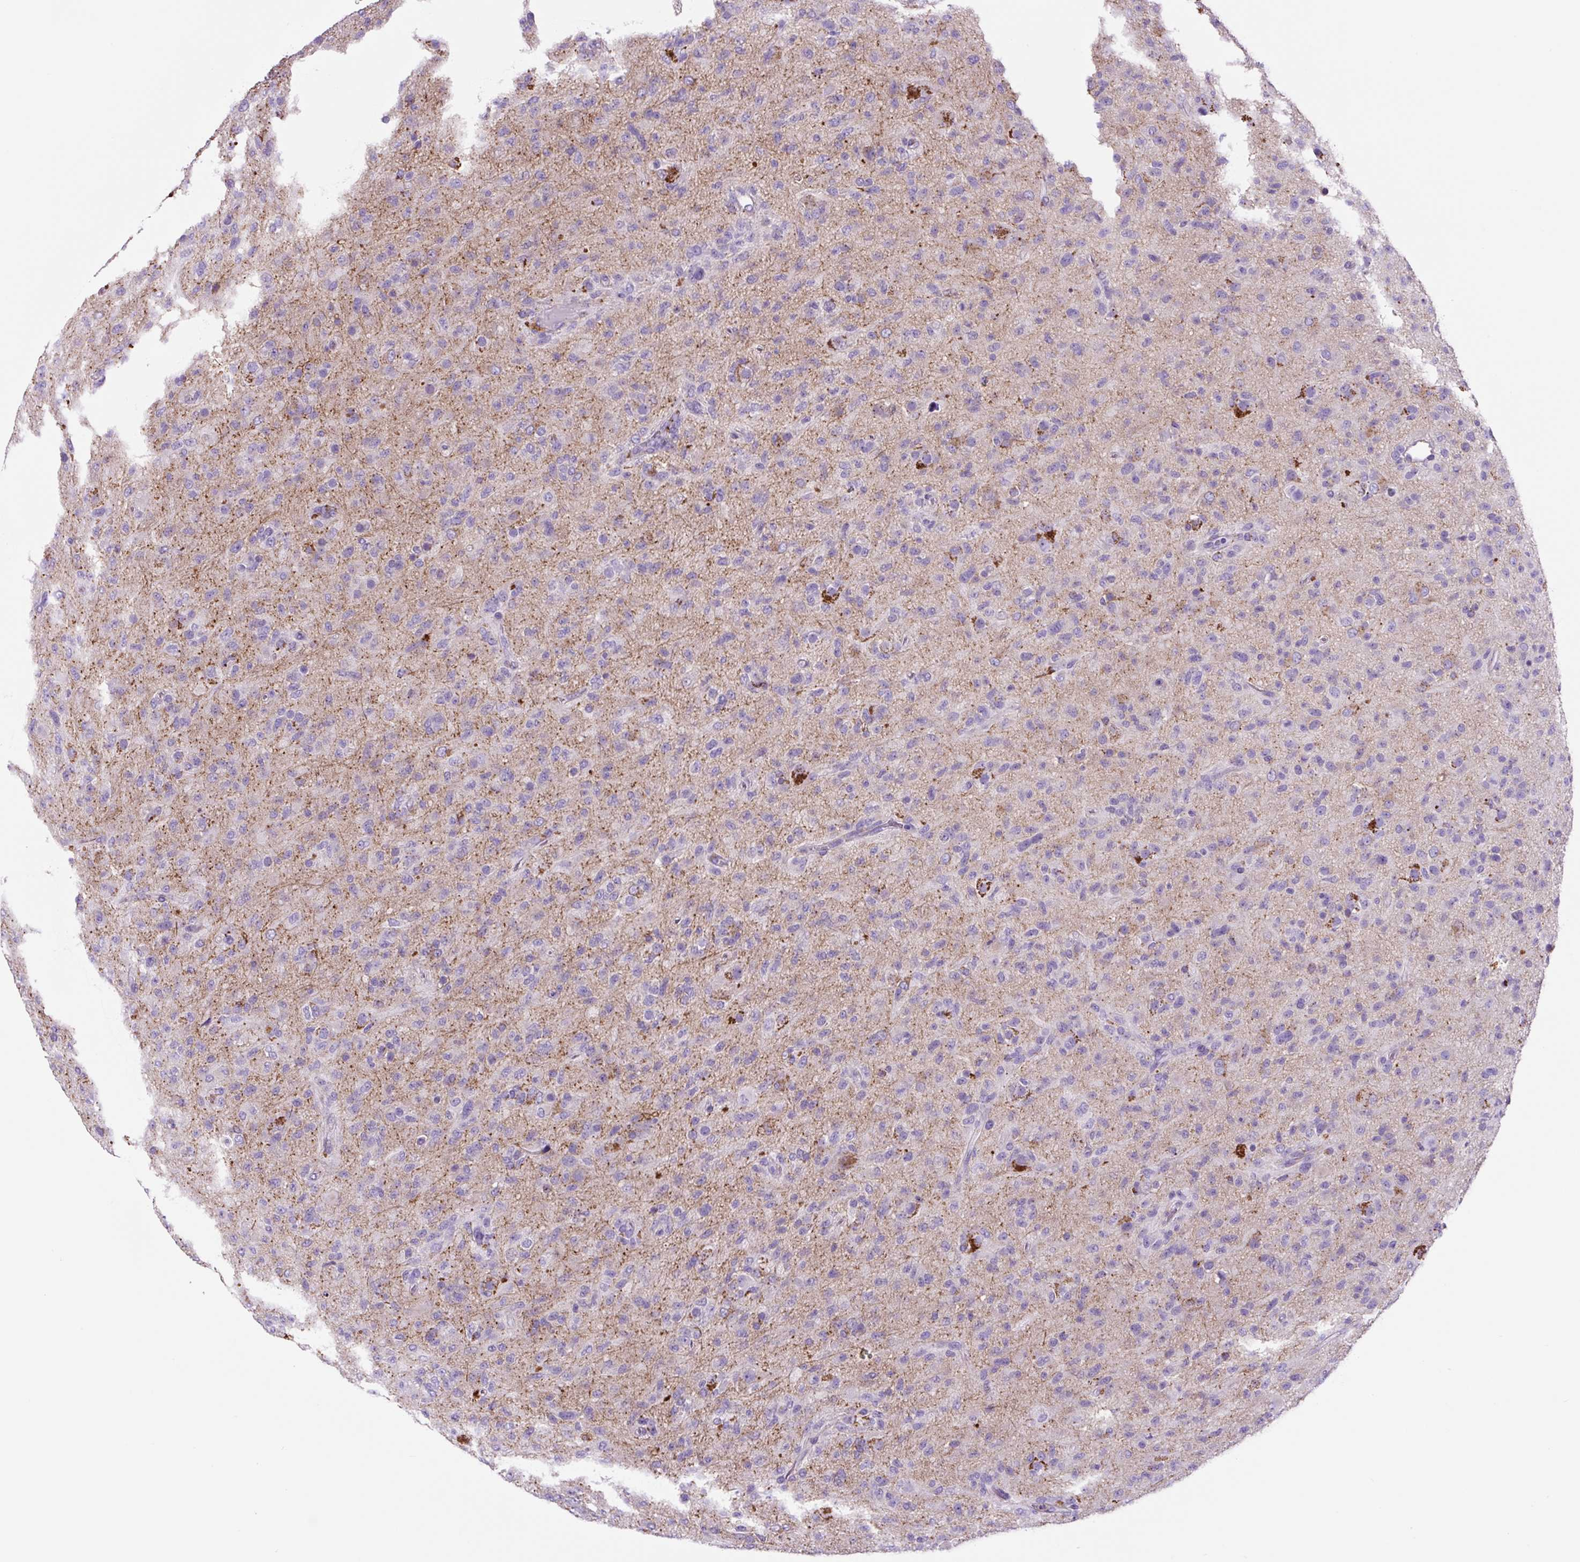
{"staining": {"intensity": "negative", "quantity": "none", "location": "none"}, "tissue": "glioma", "cell_type": "Tumor cells", "image_type": "cancer", "snomed": [{"axis": "morphology", "description": "Glioma, malignant, Low grade"}, {"axis": "topography", "description": "Brain"}], "caption": "There is no significant expression in tumor cells of malignant glioma (low-grade).", "gene": "LCN10", "patient": {"sex": "male", "age": 65}}